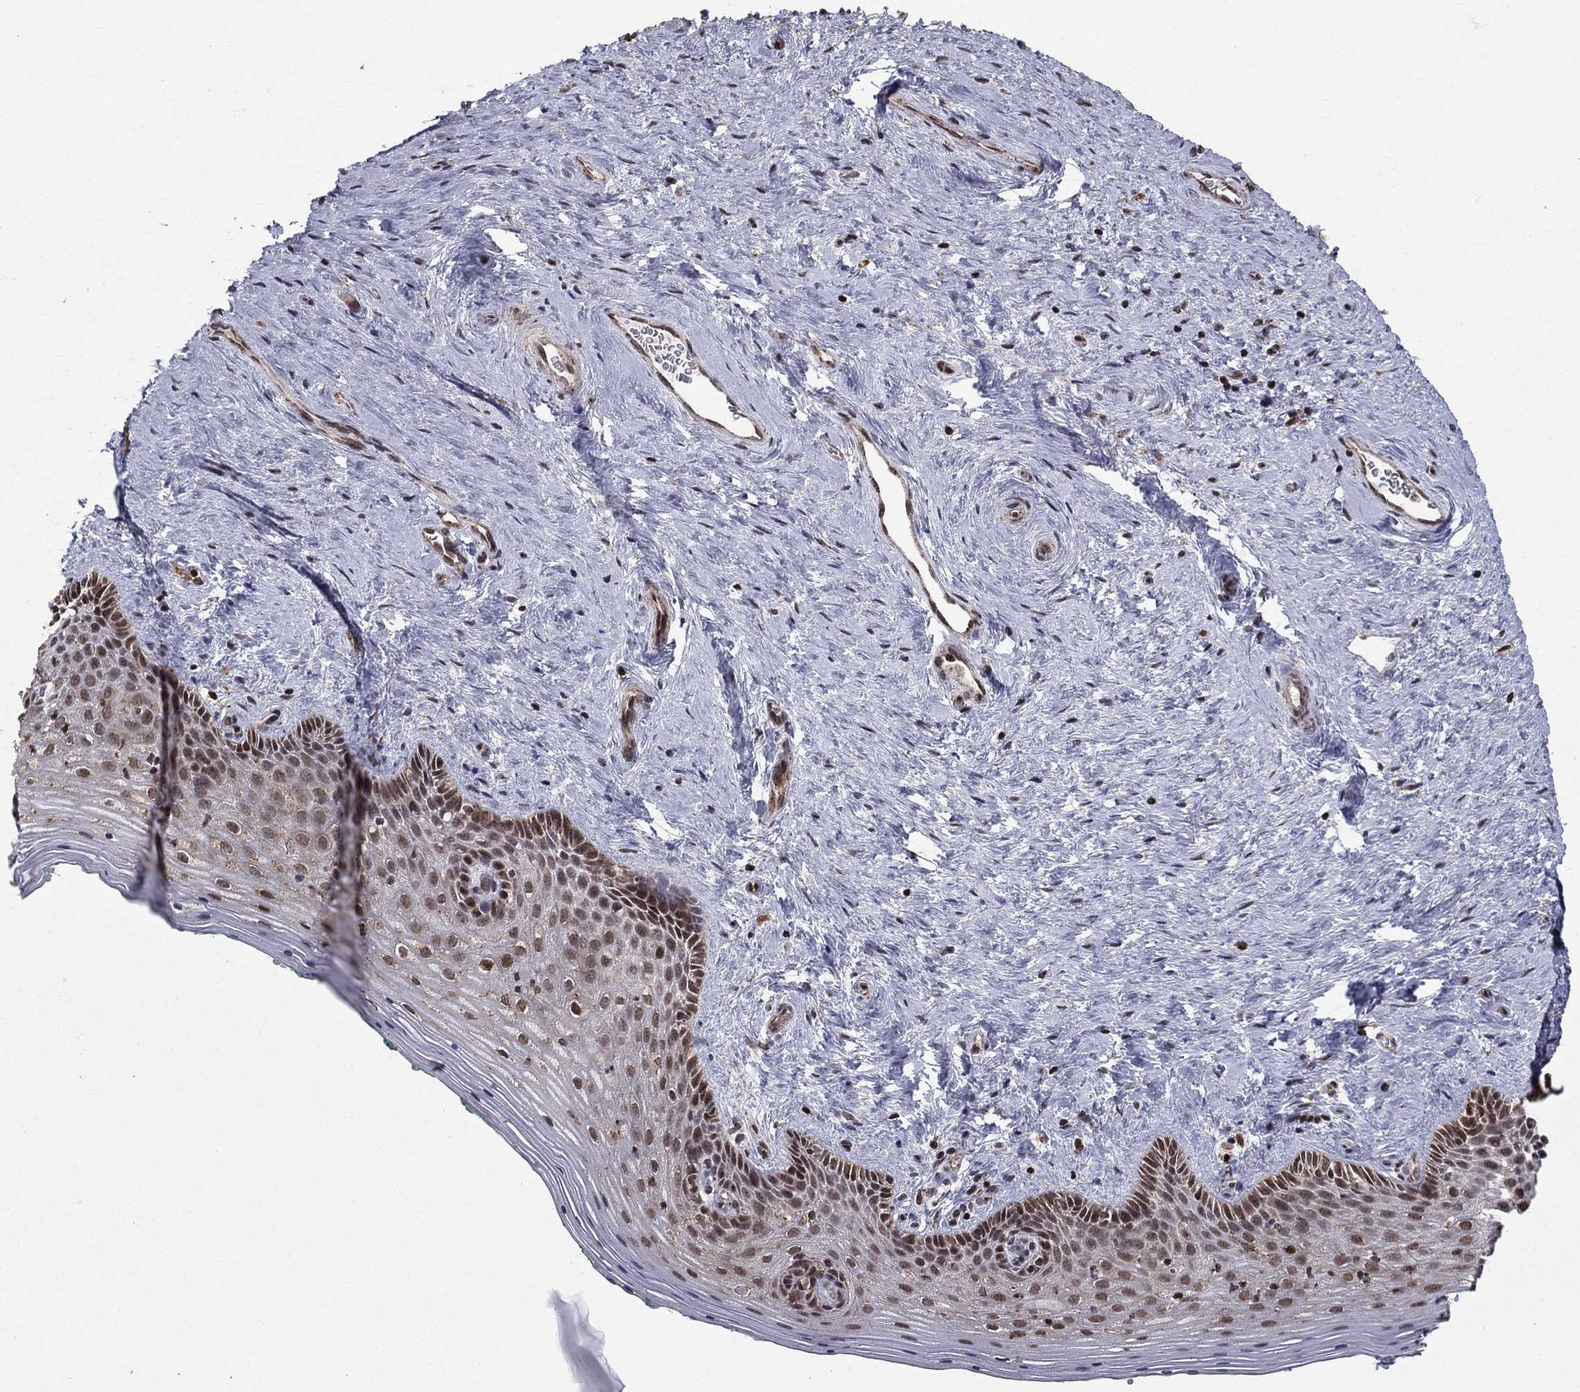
{"staining": {"intensity": "moderate", "quantity": "25%-75%", "location": "nuclear"}, "tissue": "vagina", "cell_type": "Squamous epithelial cells", "image_type": "normal", "snomed": [{"axis": "morphology", "description": "Normal tissue, NOS"}, {"axis": "topography", "description": "Vagina"}], "caption": "Immunohistochemical staining of benign vagina displays medium levels of moderate nuclear expression in approximately 25%-75% of squamous epithelial cells.", "gene": "ACOT13", "patient": {"sex": "female", "age": 45}}